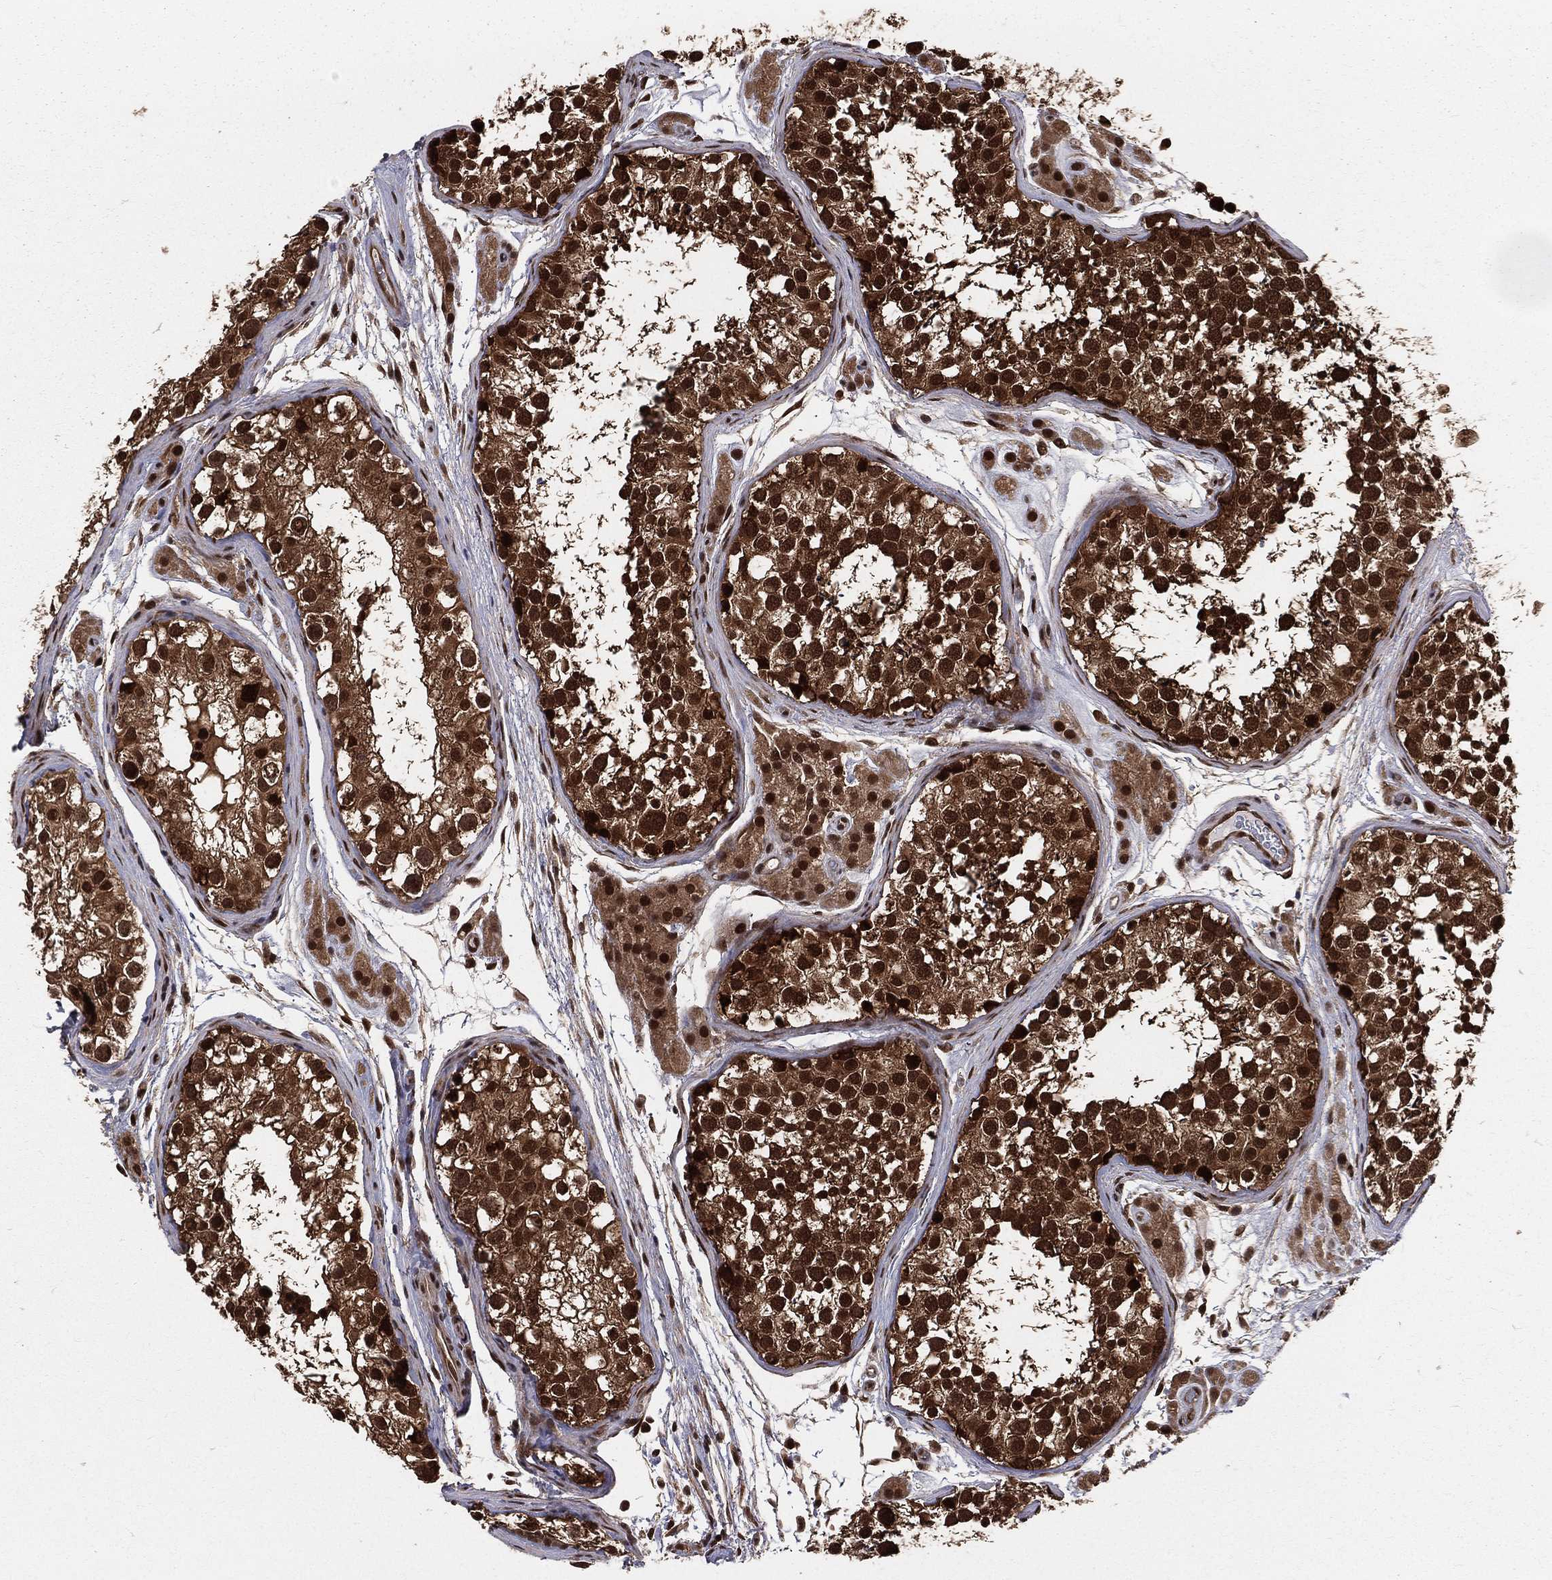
{"staining": {"intensity": "strong", "quantity": ">75%", "location": "cytoplasmic/membranous,nuclear"}, "tissue": "testis", "cell_type": "Cells in seminiferous ducts", "image_type": "normal", "snomed": [{"axis": "morphology", "description": "Normal tissue, NOS"}, {"axis": "topography", "description": "Testis"}], "caption": "Strong cytoplasmic/membranous,nuclear staining for a protein is identified in approximately >75% of cells in seminiferous ducts of normal testis using IHC.", "gene": "COPS4", "patient": {"sex": "male", "age": 31}}